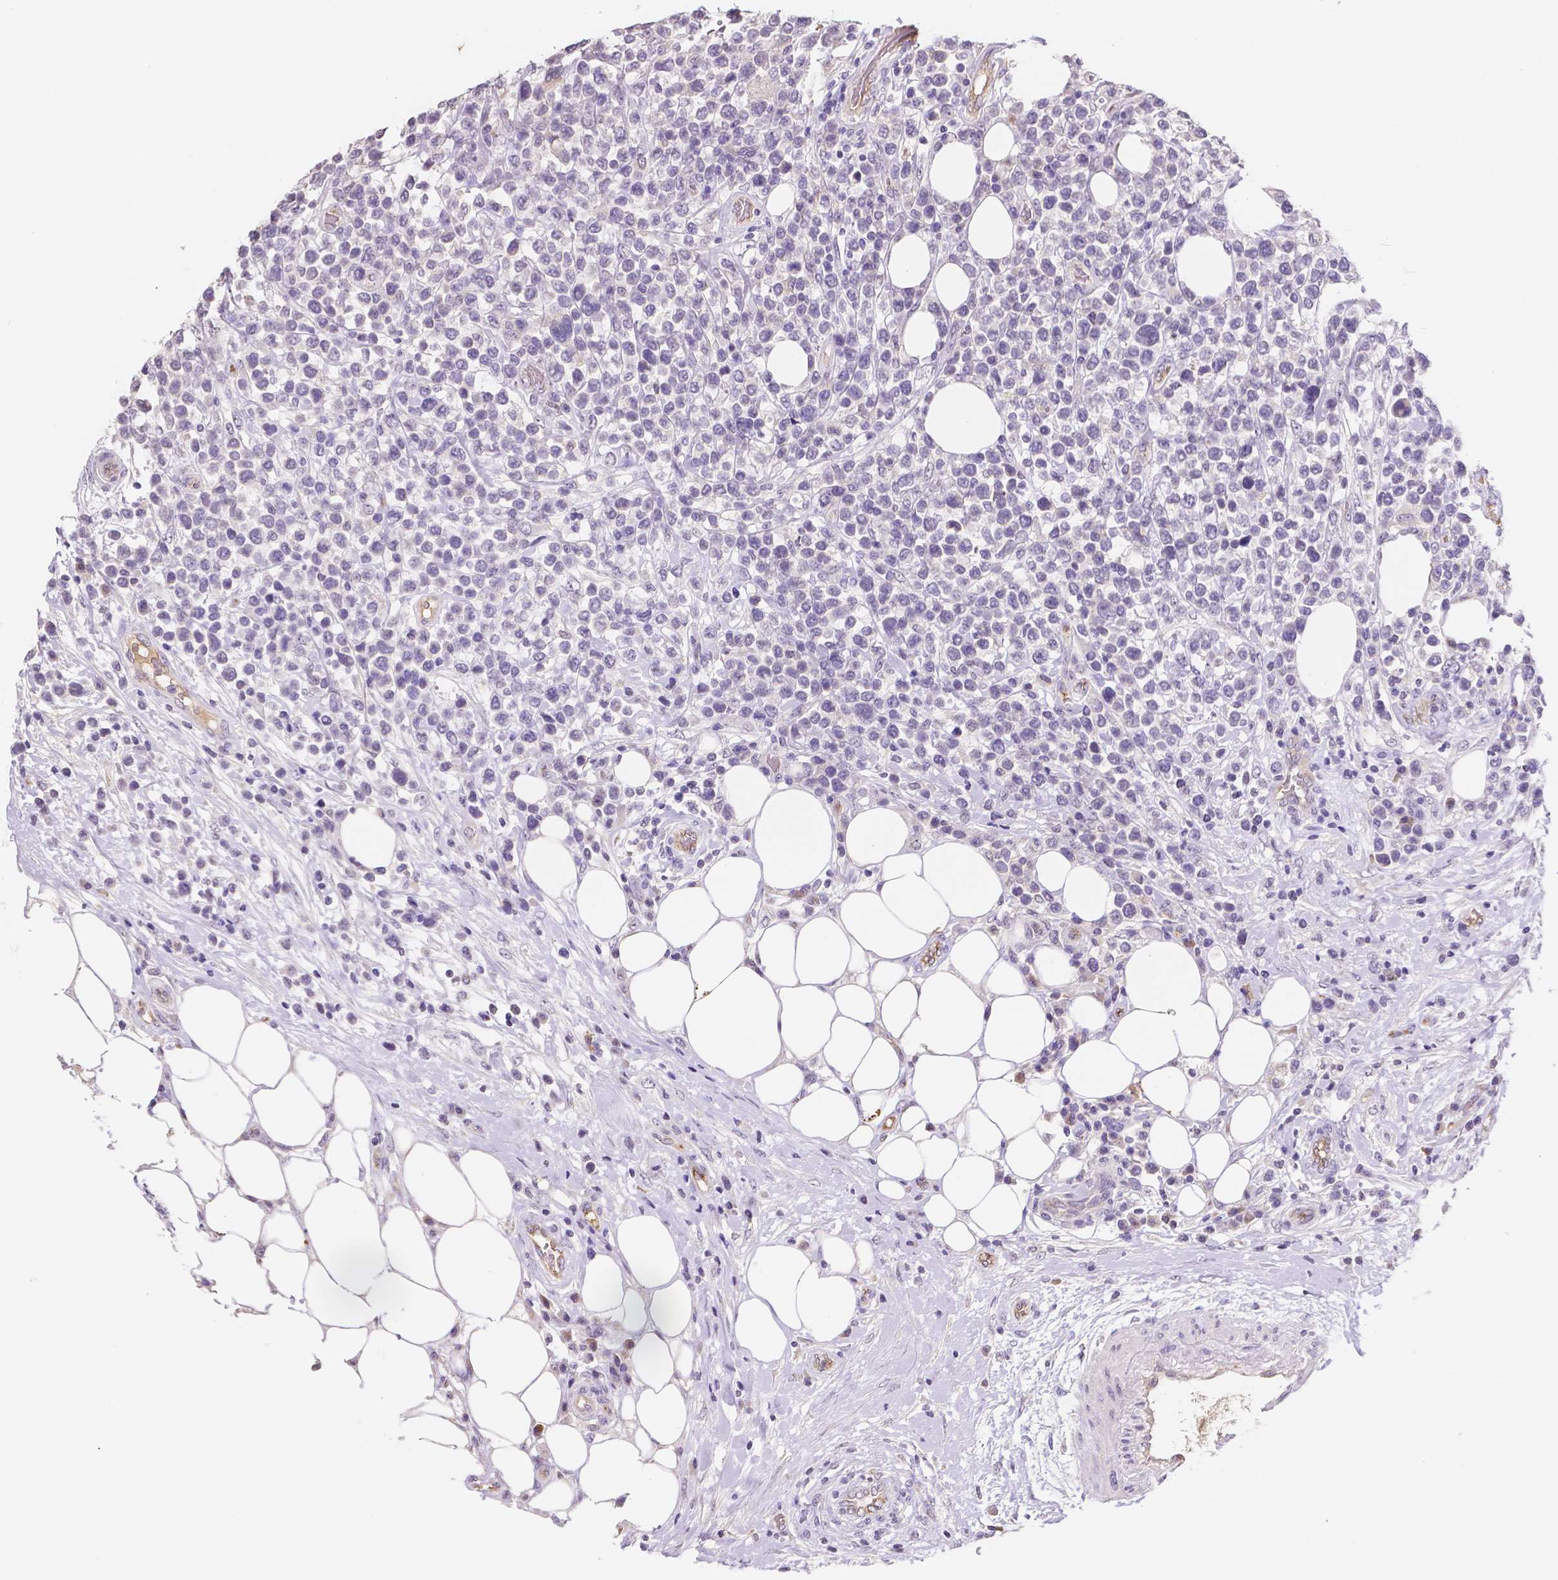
{"staining": {"intensity": "negative", "quantity": "none", "location": "none"}, "tissue": "lymphoma", "cell_type": "Tumor cells", "image_type": "cancer", "snomed": [{"axis": "morphology", "description": "Malignant lymphoma, non-Hodgkin's type, High grade"}, {"axis": "topography", "description": "Soft tissue"}], "caption": "DAB (3,3'-diaminobenzidine) immunohistochemical staining of high-grade malignant lymphoma, non-Hodgkin's type exhibits no significant staining in tumor cells.", "gene": "ELAVL2", "patient": {"sex": "female", "age": 56}}